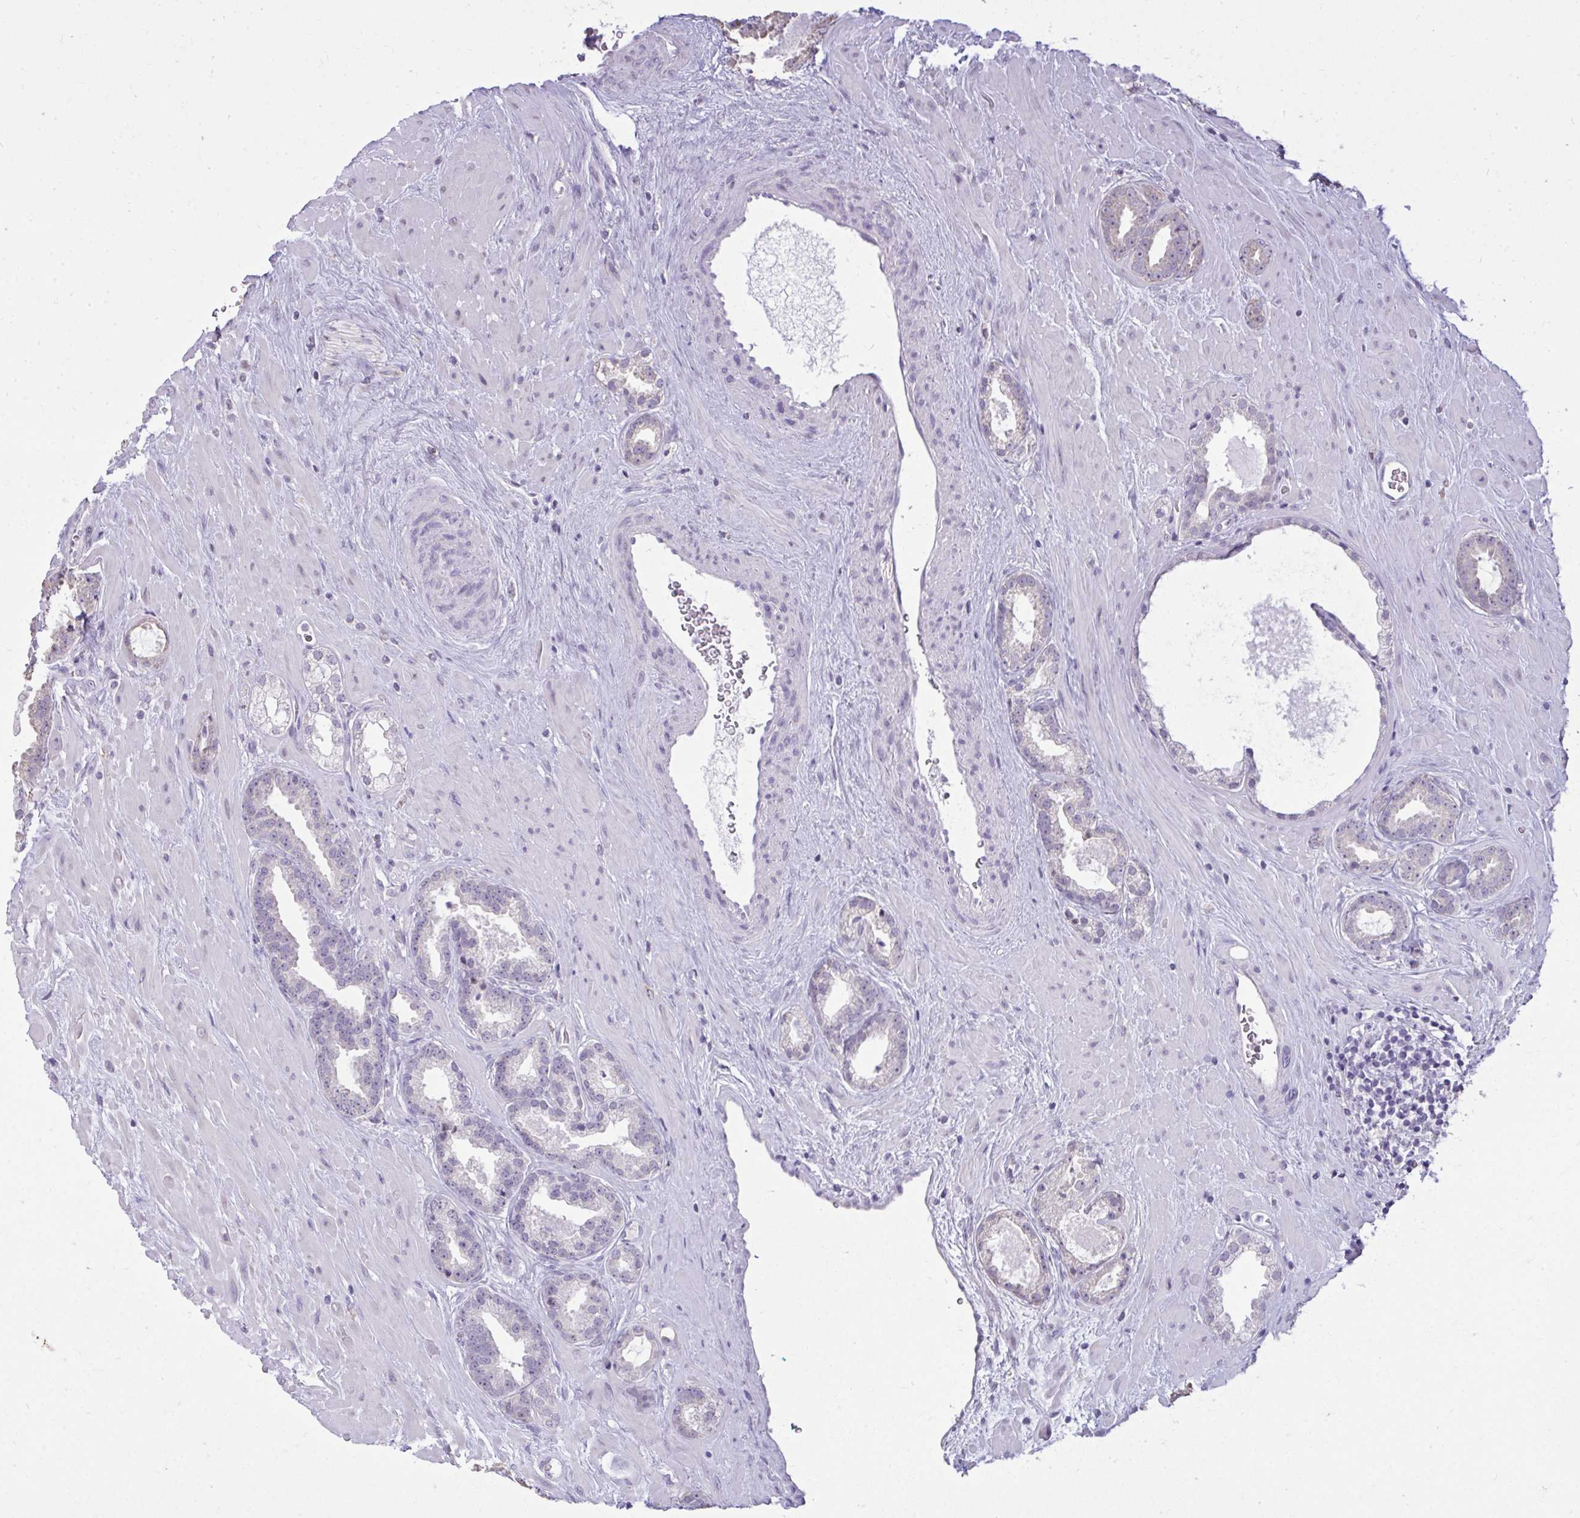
{"staining": {"intensity": "negative", "quantity": "none", "location": "none"}, "tissue": "prostate cancer", "cell_type": "Tumor cells", "image_type": "cancer", "snomed": [{"axis": "morphology", "description": "Adenocarcinoma, Low grade"}, {"axis": "topography", "description": "Prostate"}], "caption": "DAB immunohistochemical staining of adenocarcinoma (low-grade) (prostate) demonstrates no significant expression in tumor cells.", "gene": "NPPA", "patient": {"sex": "male", "age": 62}}